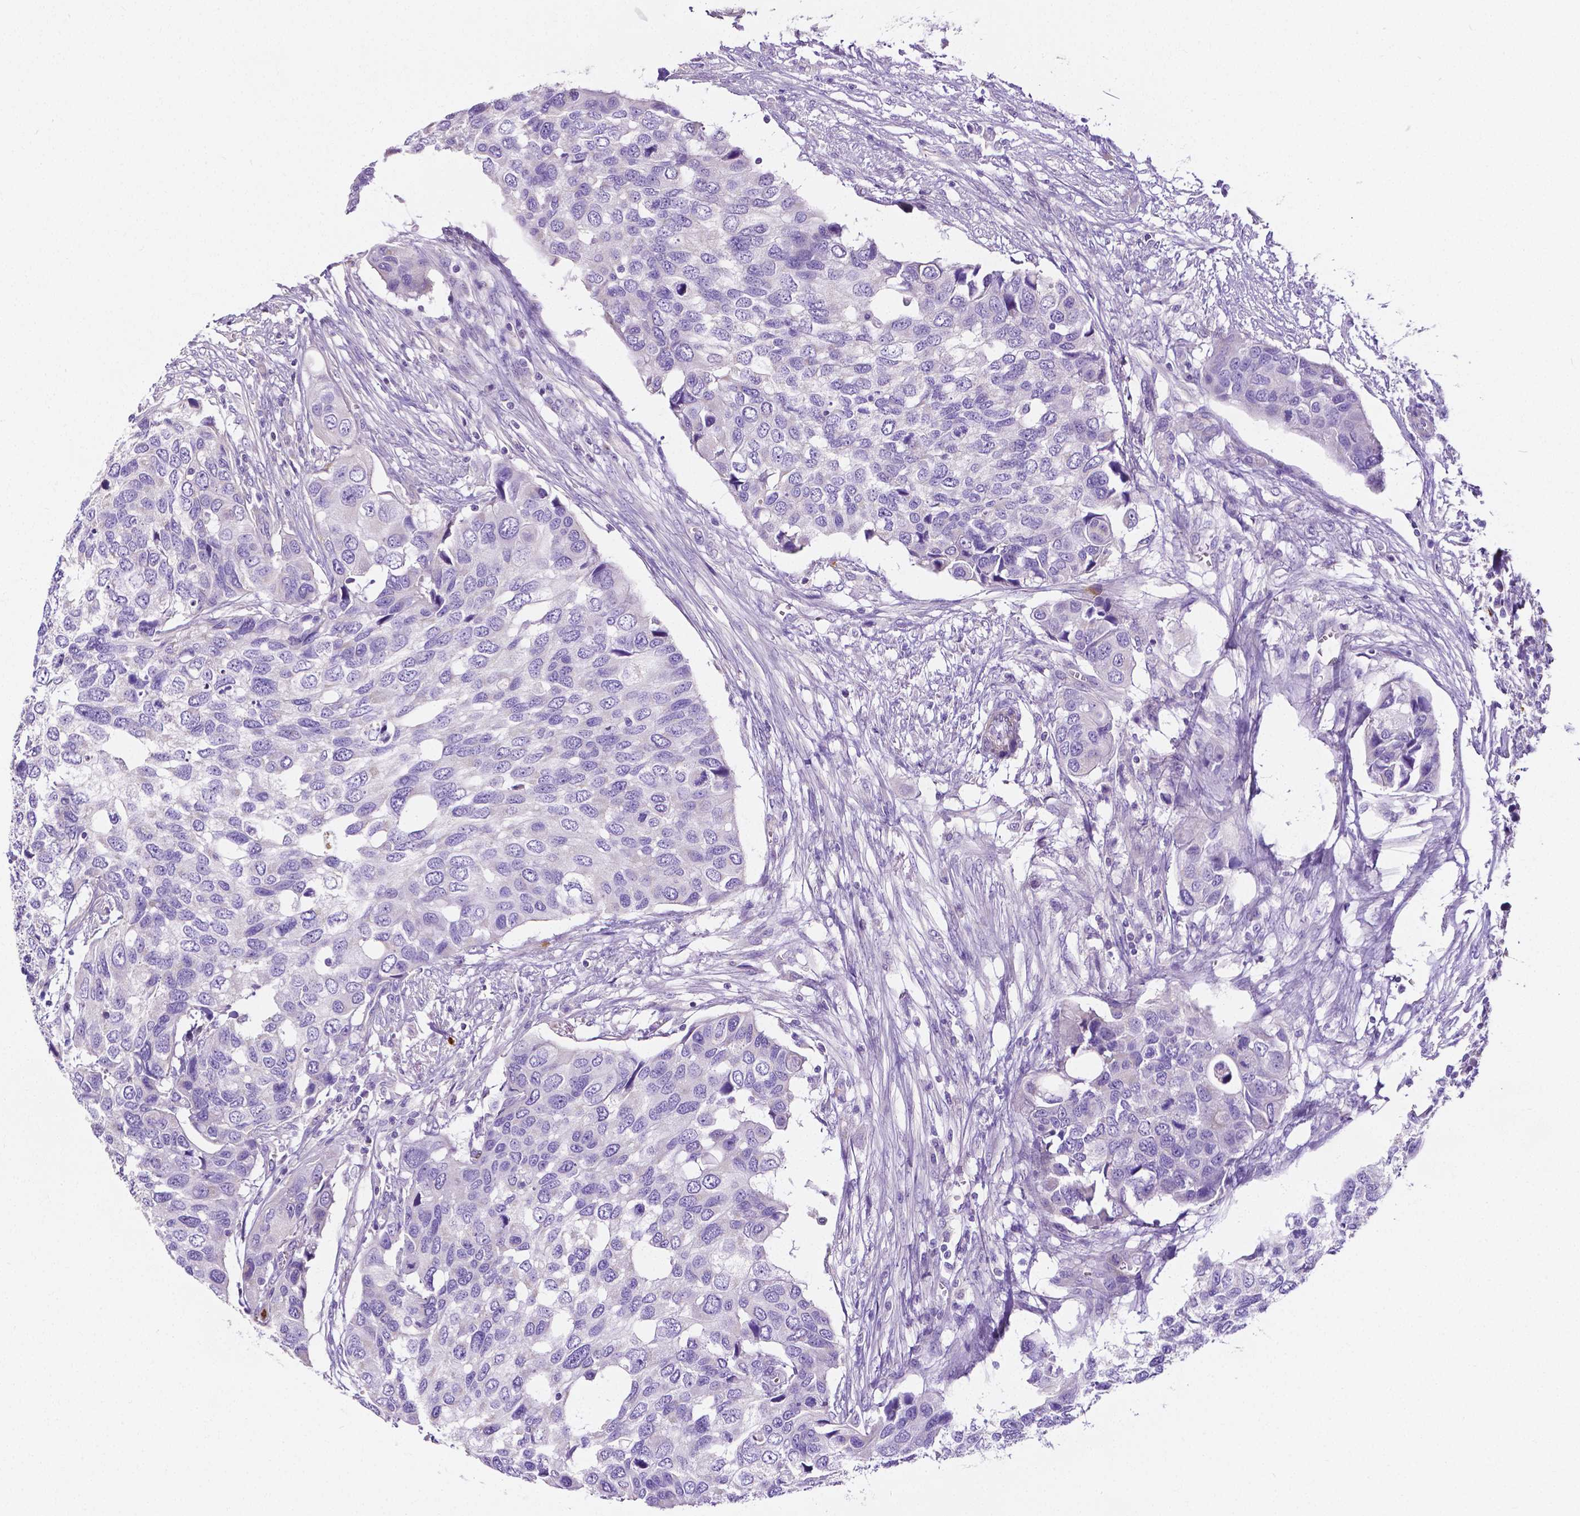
{"staining": {"intensity": "negative", "quantity": "none", "location": "none"}, "tissue": "urothelial cancer", "cell_type": "Tumor cells", "image_type": "cancer", "snomed": [{"axis": "morphology", "description": "Urothelial carcinoma, High grade"}, {"axis": "topography", "description": "Urinary bladder"}], "caption": "High power microscopy image of an IHC photomicrograph of urothelial cancer, revealing no significant staining in tumor cells. (IHC, brightfield microscopy, high magnification).", "gene": "MMP9", "patient": {"sex": "male", "age": 60}}